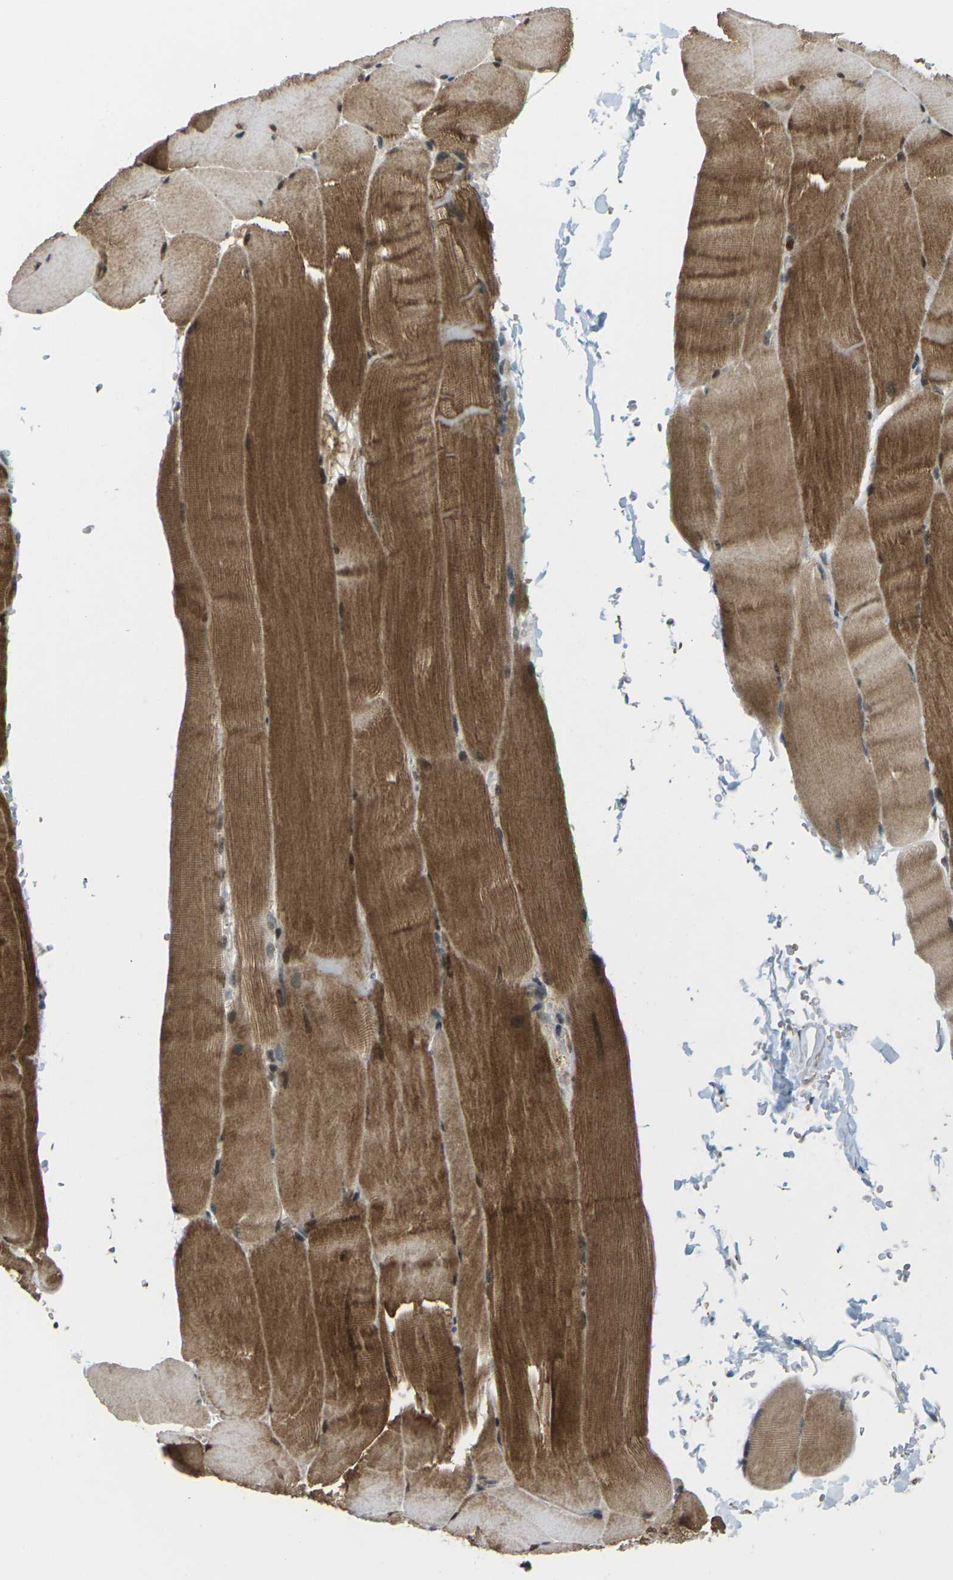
{"staining": {"intensity": "strong", "quantity": ">75%", "location": "cytoplasmic/membranous,nuclear"}, "tissue": "skeletal muscle", "cell_type": "Myocytes", "image_type": "normal", "snomed": [{"axis": "morphology", "description": "Normal tissue, NOS"}, {"axis": "topography", "description": "Skin"}, {"axis": "topography", "description": "Skeletal muscle"}], "caption": "Benign skeletal muscle was stained to show a protein in brown. There is high levels of strong cytoplasmic/membranous,nuclear staining in about >75% of myocytes. (brown staining indicates protein expression, while blue staining denotes nuclei).", "gene": "UBE2S", "patient": {"sex": "male", "age": 83}}